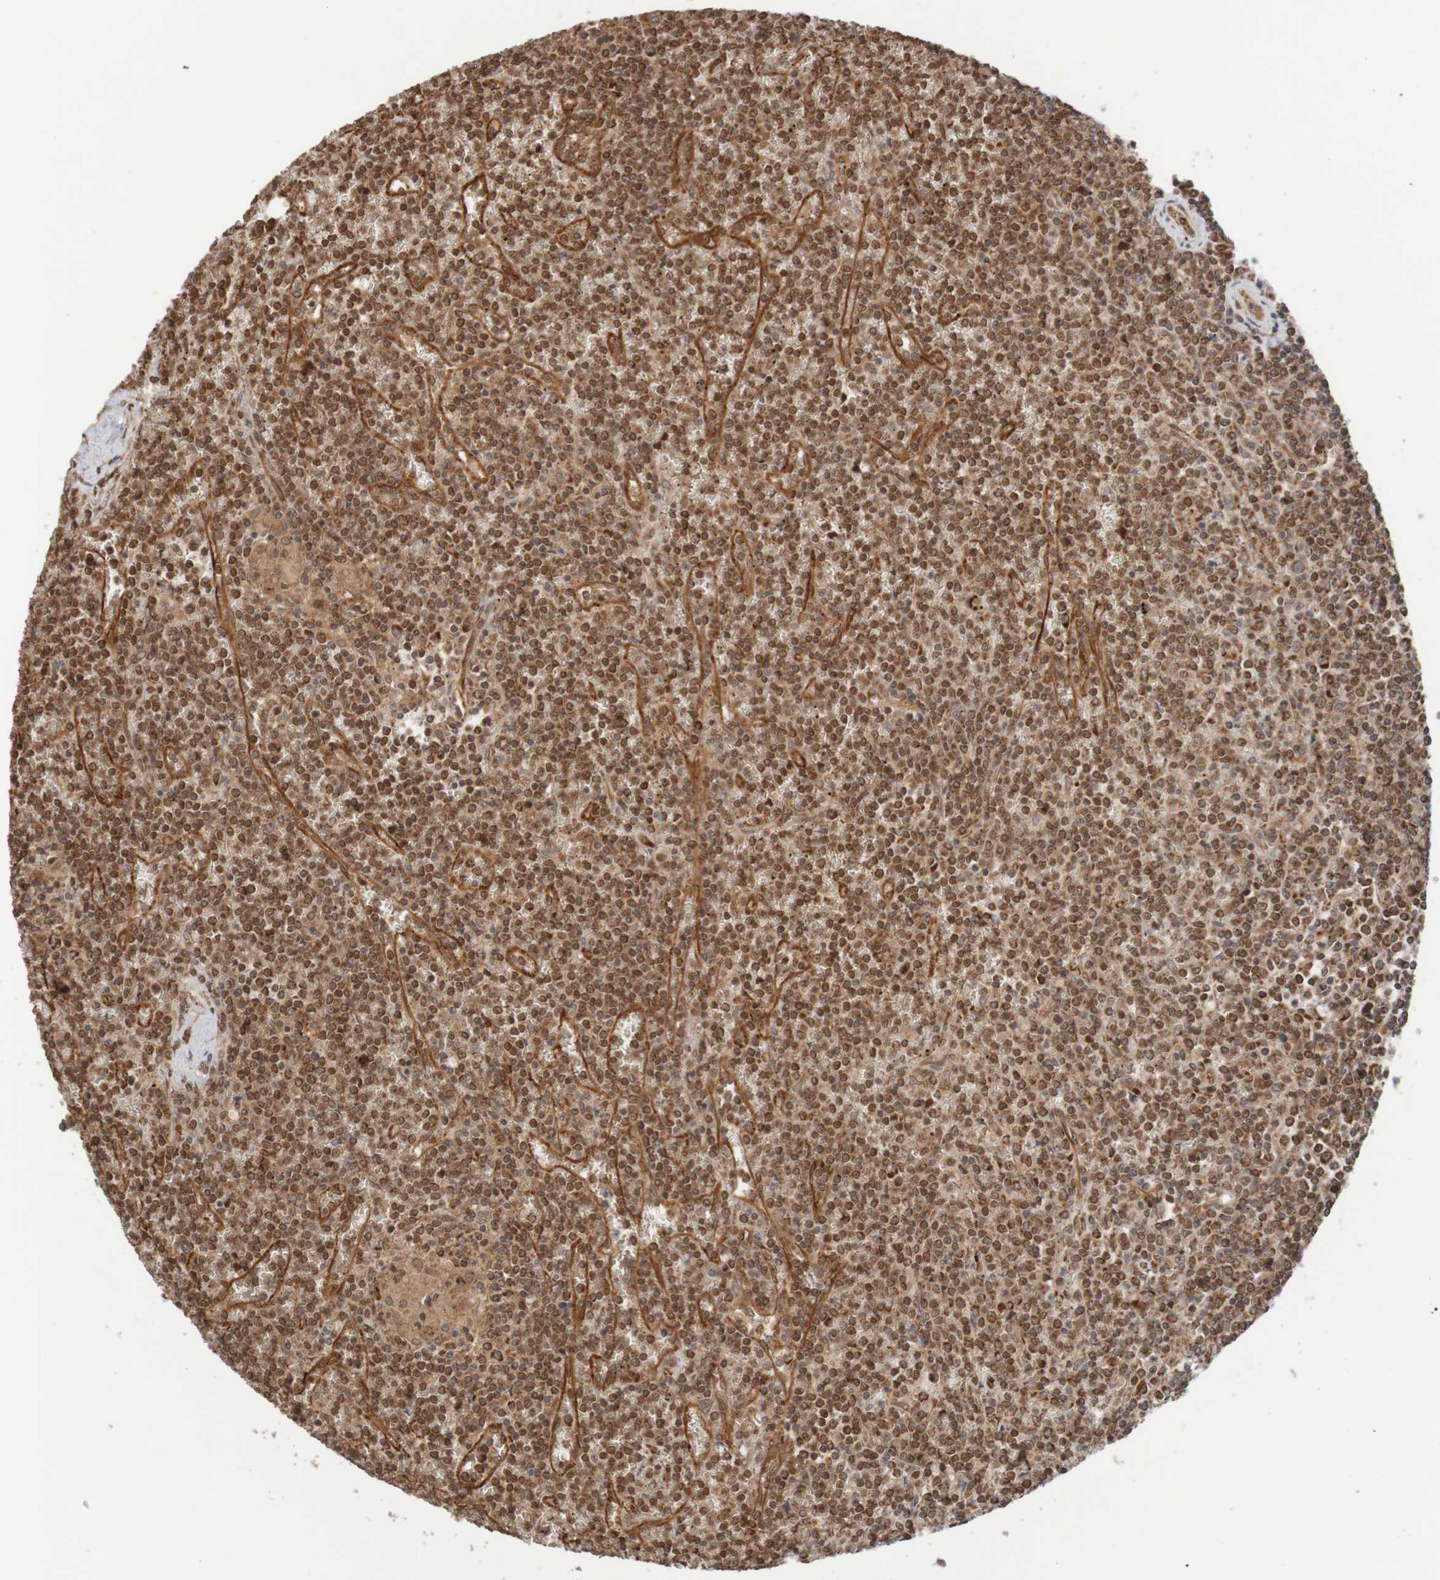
{"staining": {"intensity": "strong", "quantity": ">75%", "location": "cytoplasmic/membranous"}, "tissue": "lymphoma", "cell_type": "Tumor cells", "image_type": "cancer", "snomed": [{"axis": "morphology", "description": "Malignant lymphoma, non-Hodgkin's type, Low grade"}, {"axis": "topography", "description": "Spleen"}], "caption": "This is an image of IHC staining of malignant lymphoma, non-Hodgkin's type (low-grade), which shows strong staining in the cytoplasmic/membranous of tumor cells.", "gene": "MRPL52", "patient": {"sex": "female", "age": 19}}